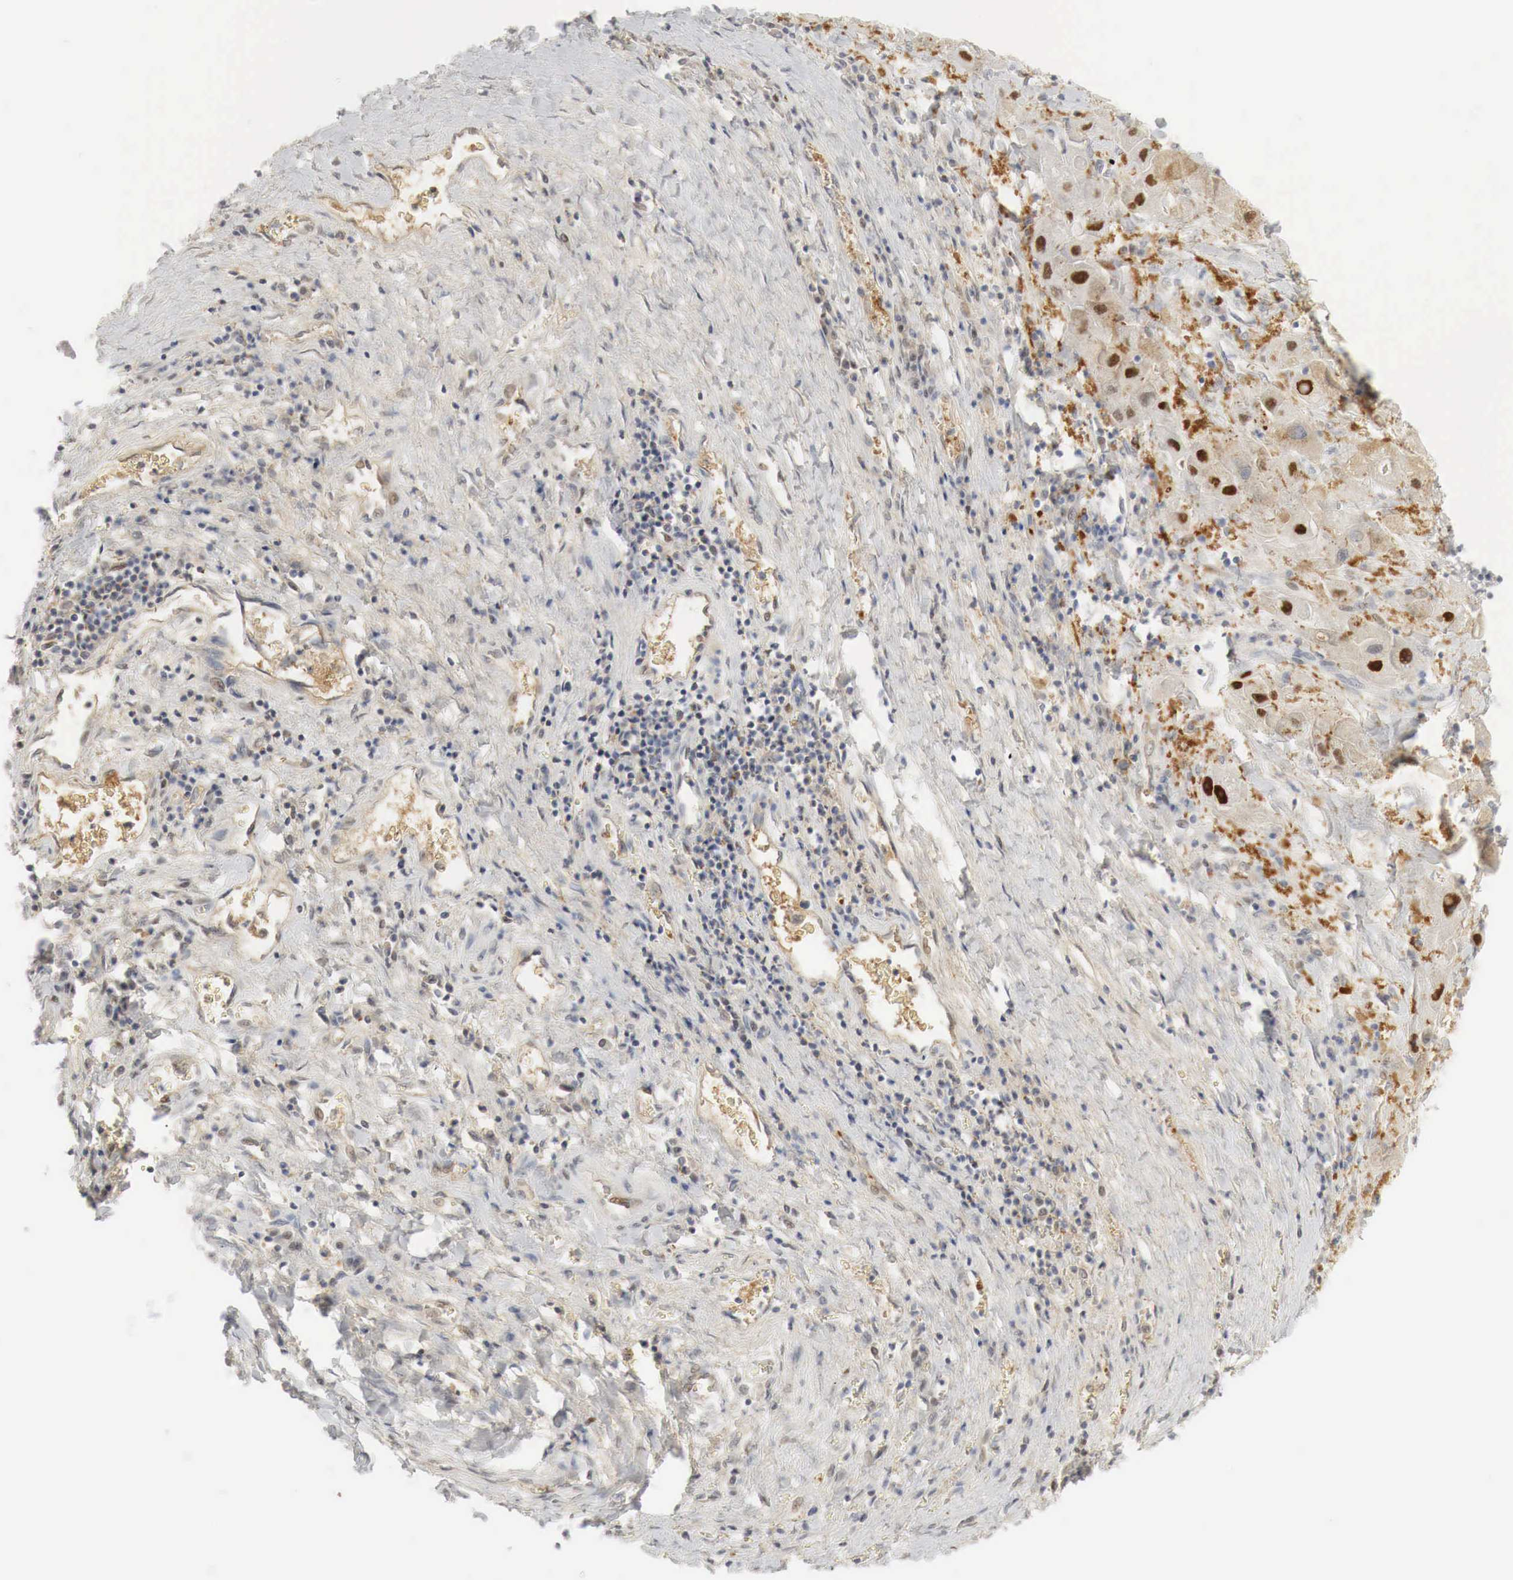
{"staining": {"intensity": "moderate", "quantity": "25%-75%", "location": "cytoplasmic/membranous,nuclear"}, "tissue": "liver cancer", "cell_type": "Tumor cells", "image_type": "cancer", "snomed": [{"axis": "morphology", "description": "Carcinoma, Hepatocellular, NOS"}, {"axis": "topography", "description": "Liver"}], "caption": "The immunohistochemical stain highlights moderate cytoplasmic/membranous and nuclear staining in tumor cells of hepatocellular carcinoma (liver) tissue.", "gene": "MYC", "patient": {"sex": "male", "age": 24}}